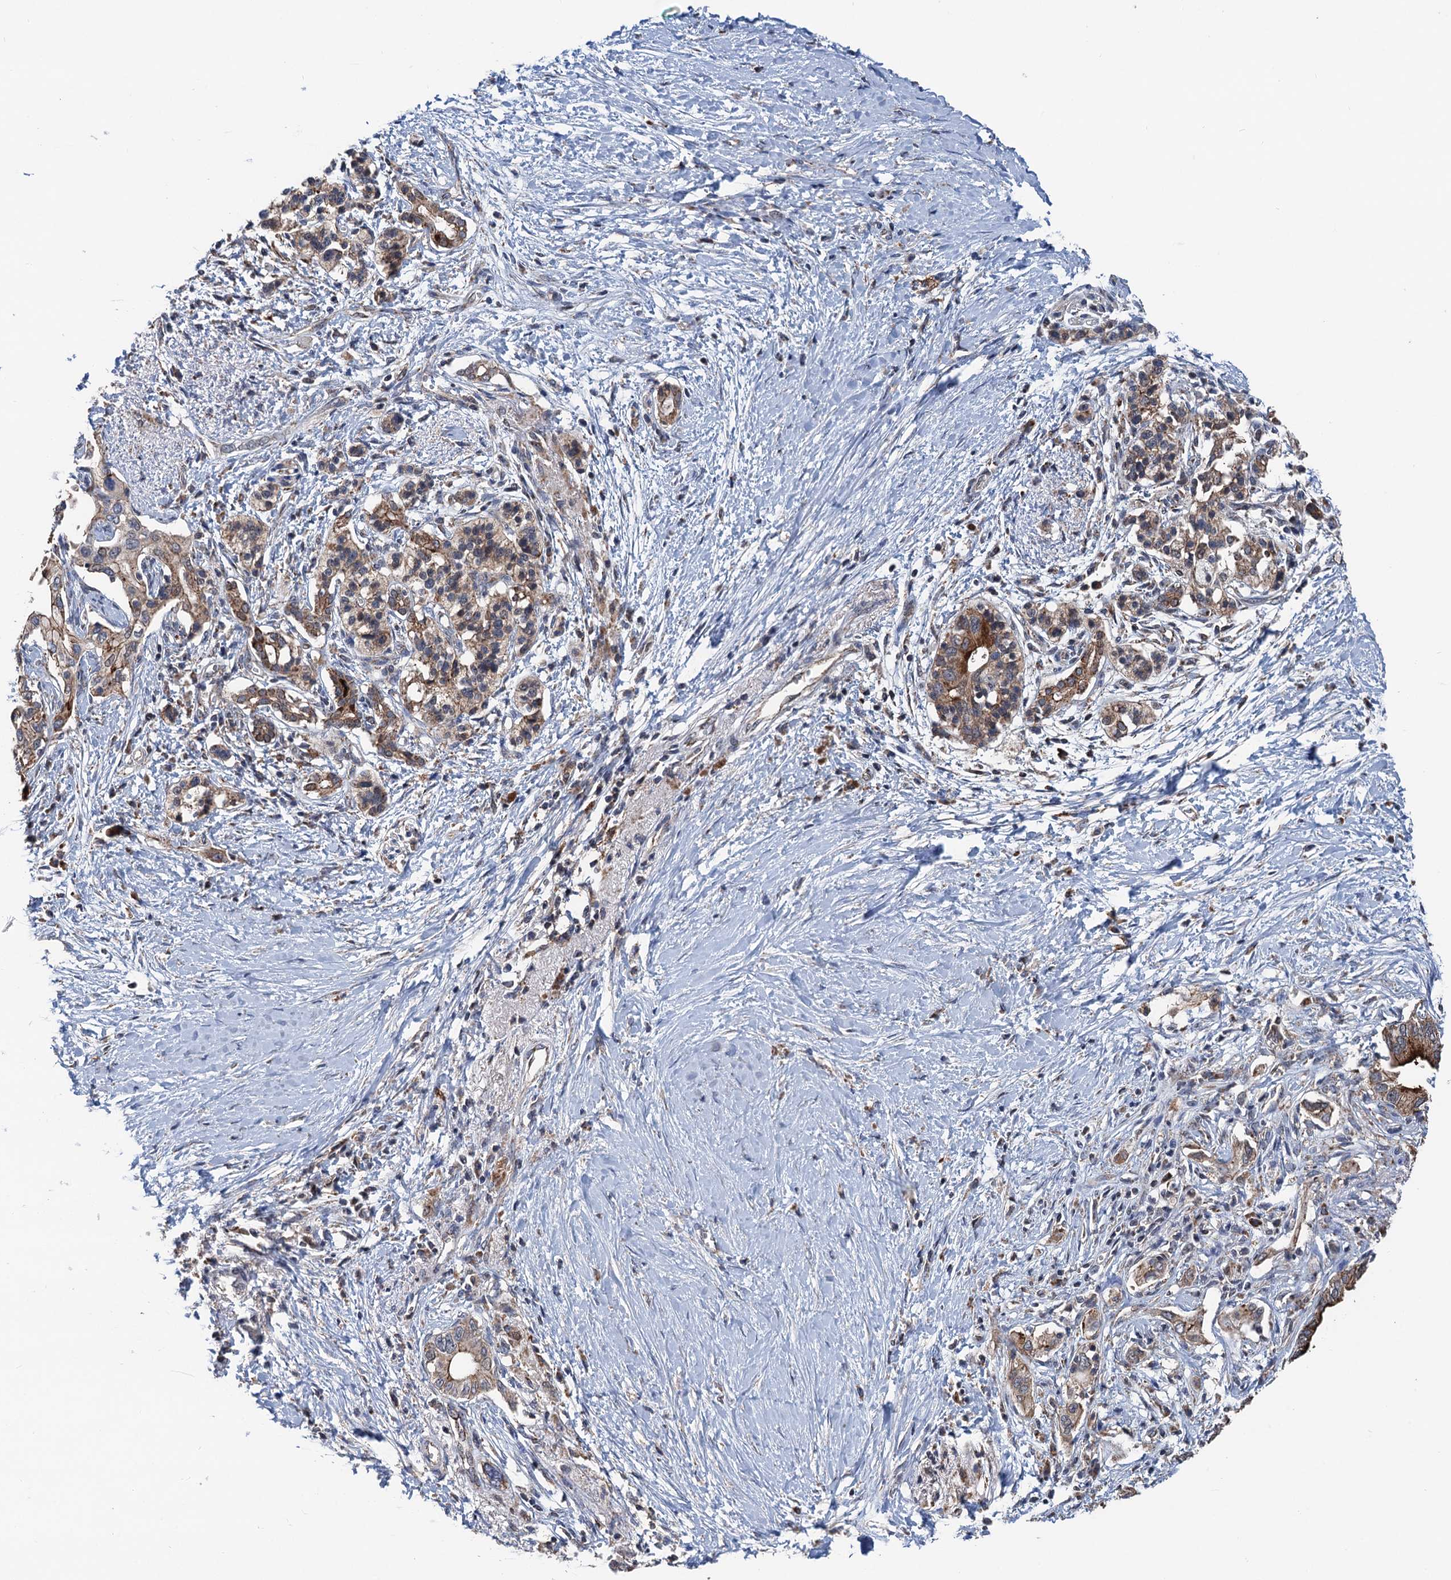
{"staining": {"intensity": "moderate", "quantity": ">75%", "location": "cytoplasmic/membranous"}, "tissue": "pancreatic cancer", "cell_type": "Tumor cells", "image_type": "cancer", "snomed": [{"axis": "morphology", "description": "Normal tissue, NOS"}, {"axis": "morphology", "description": "Adenocarcinoma, NOS"}, {"axis": "topography", "description": "Pancreas"}, {"axis": "topography", "description": "Peripheral nerve tissue"}], "caption": "The image exhibits a brown stain indicating the presence of a protein in the cytoplasmic/membranous of tumor cells in pancreatic cancer (adenocarcinoma).", "gene": "DGLUCY", "patient": {"sex": "male", "age": 59}}